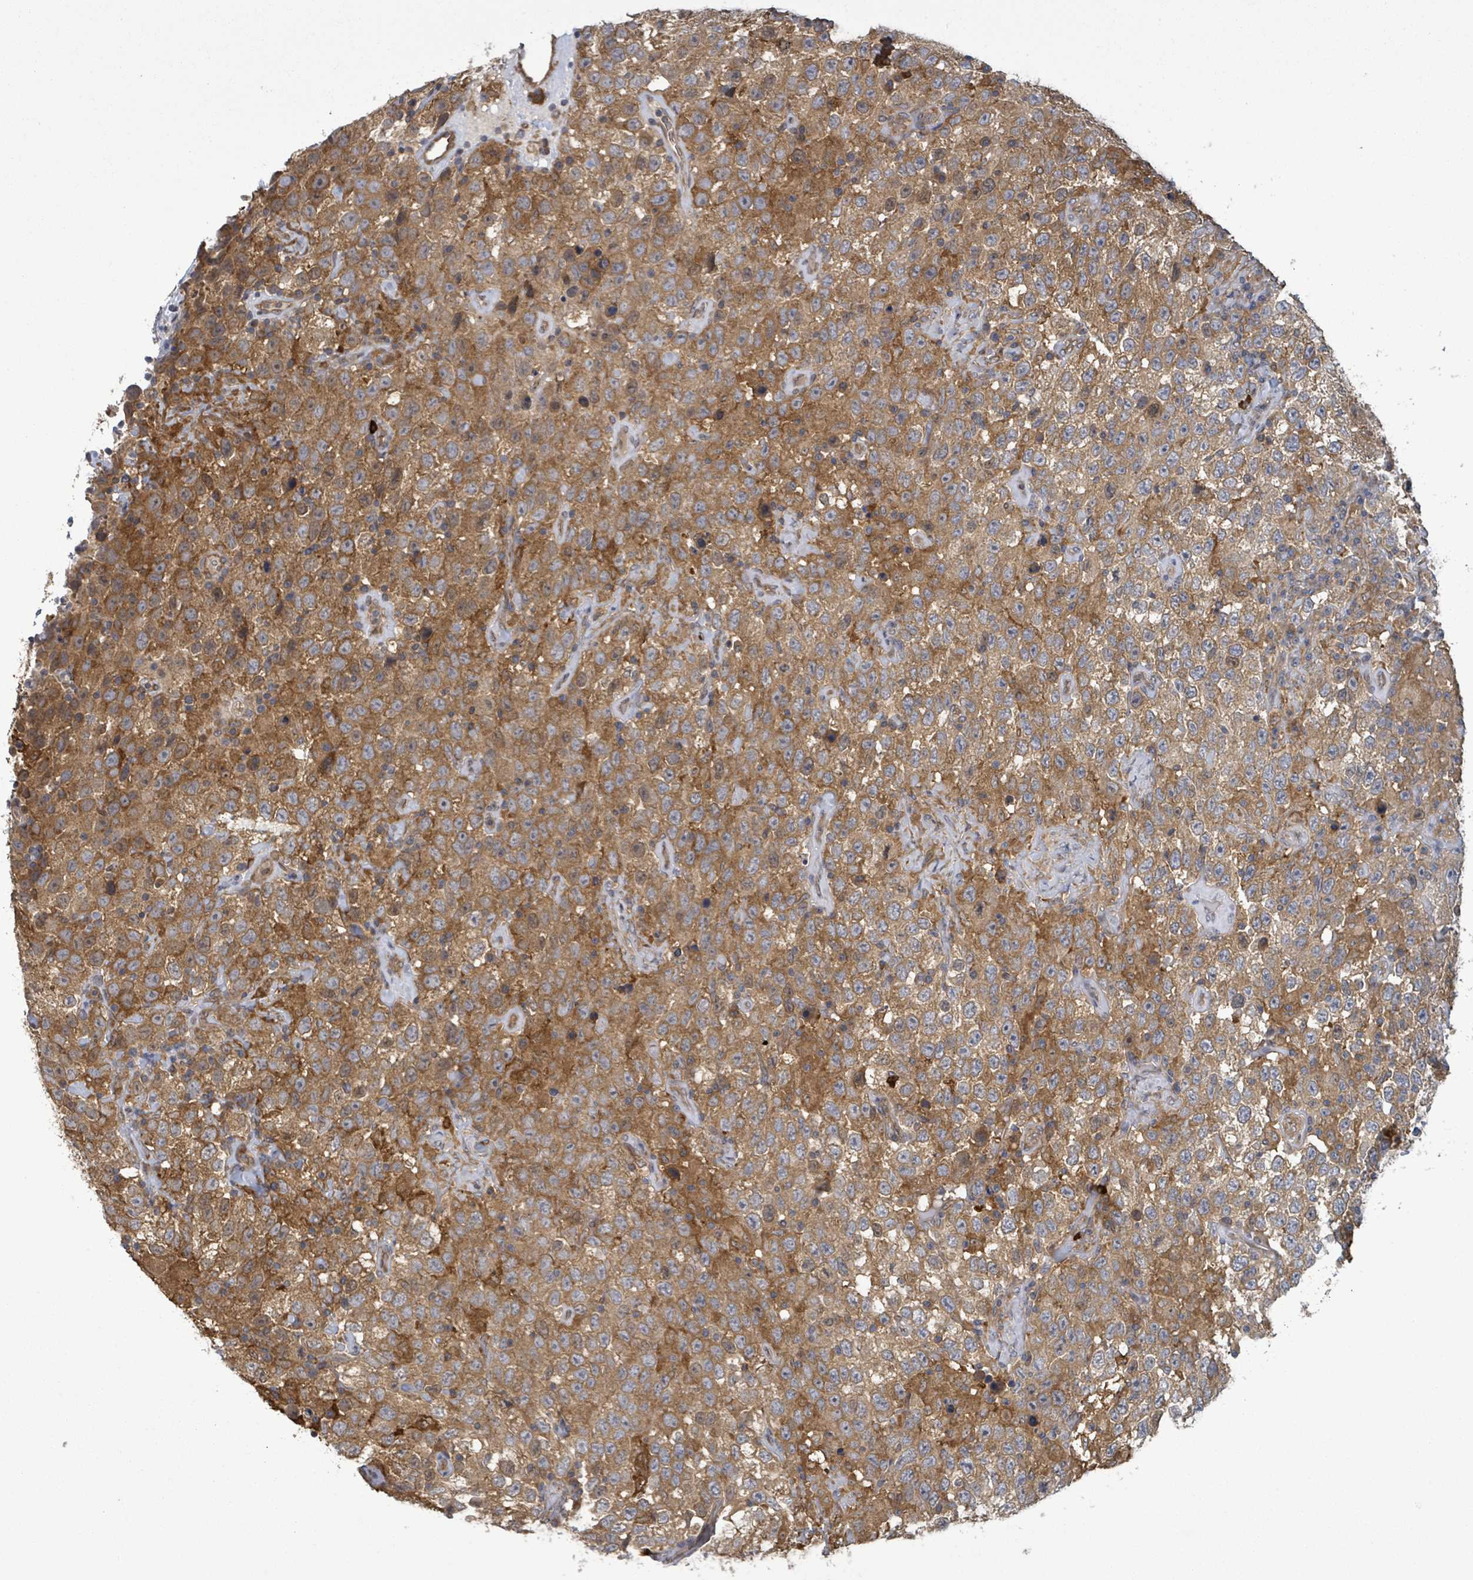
{"staining": {"intensity": "moderate", "quantity": "25%-75%", "location": "cytoplasmic/membranous"}, "tissue": "testis cancer", "cell_type": "Tumor cells", "image_type": "cancer", "snomed": [{"axis": "morphology", "description": "Seminoma, NOS"}, {"axis": "topography", "description": "Testis"}], "caption": "Tumor cells exhibit medium levels of moderate cytoplasmic/membranous expression in approximately 25%-75% of cells in human testis seminoma.", "gene": "MAP3K6", "patient": {"sex": "male", "age": 41}}